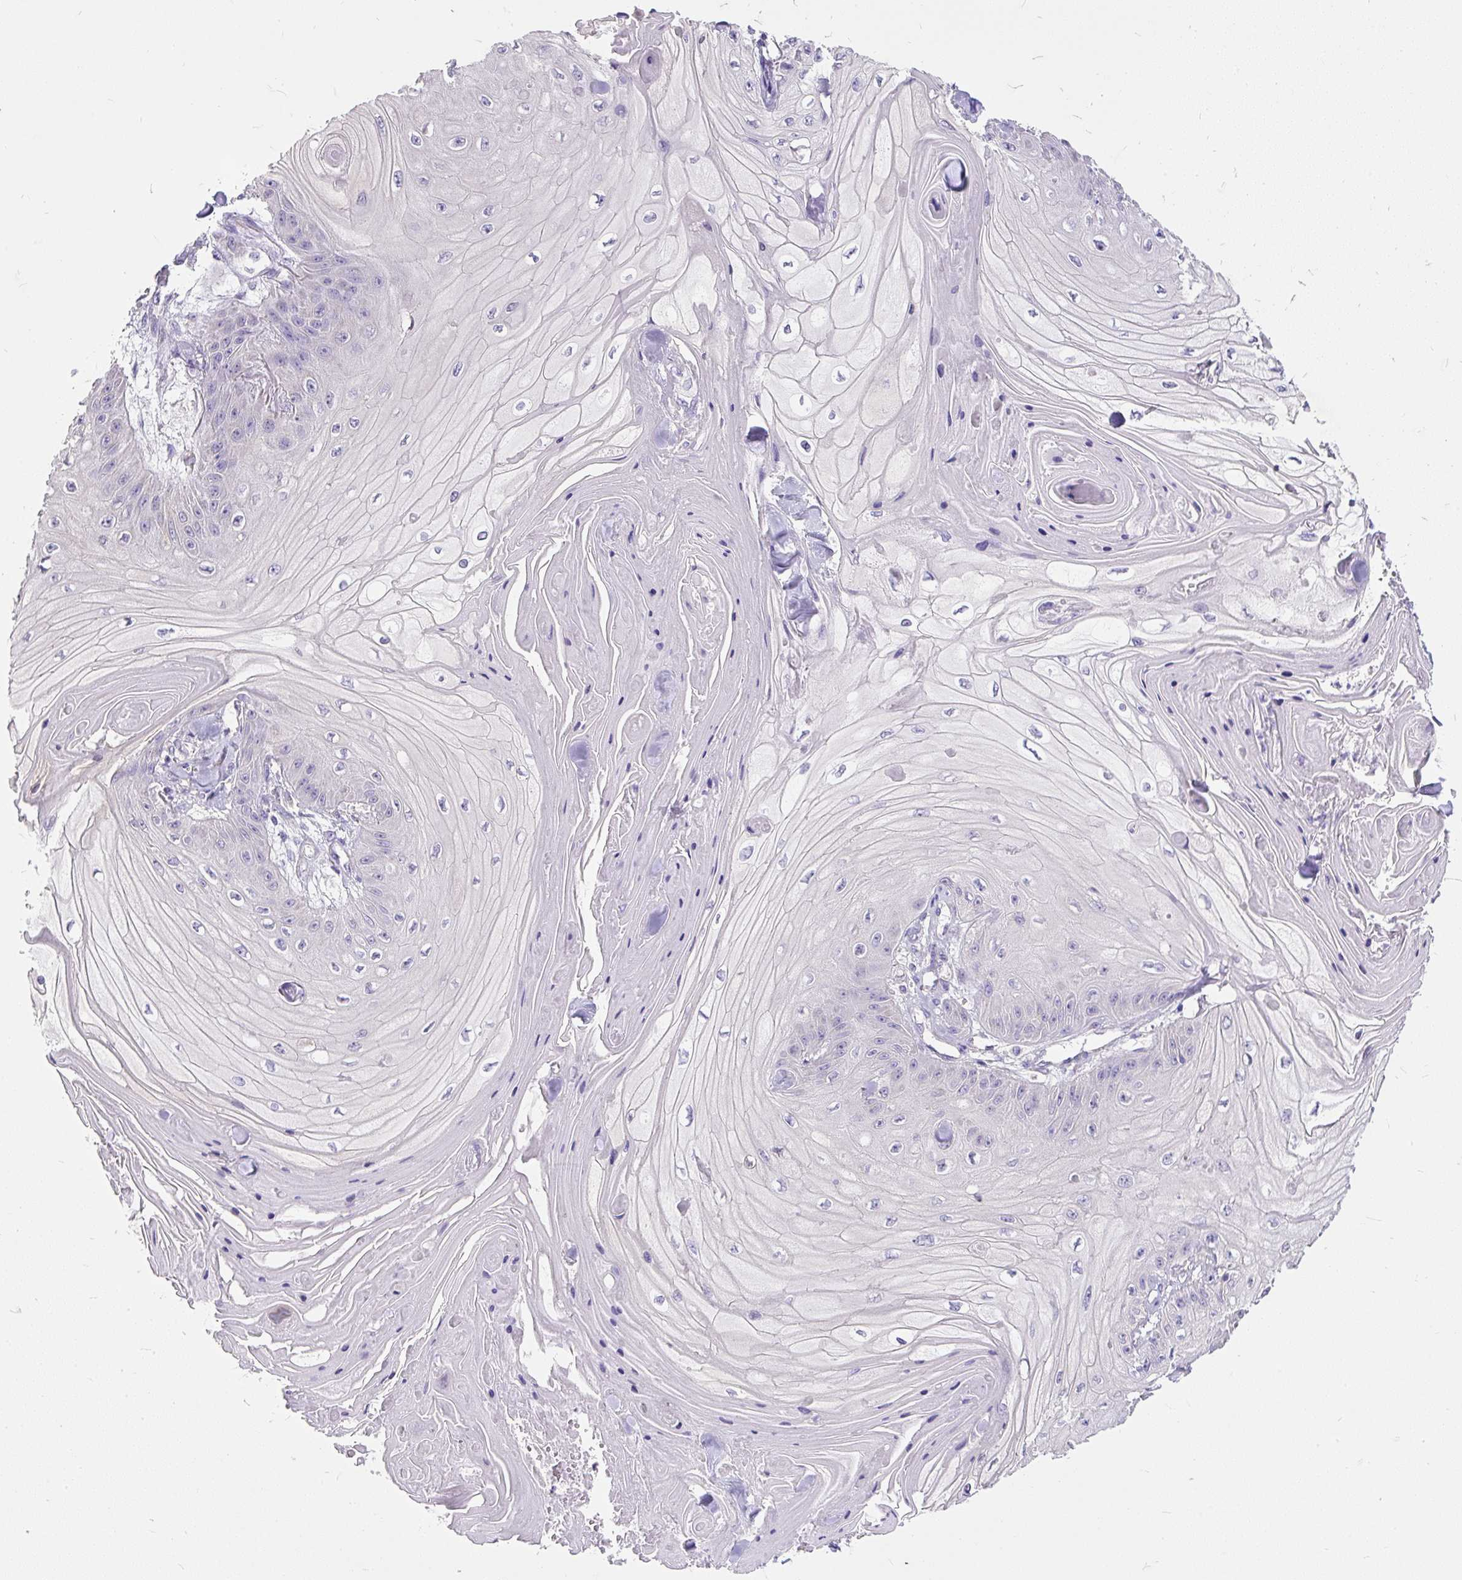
{"staining": {"intensity": "negative", "quantity": "none", "location": "none"}, "tissue": "skin cancer", "cell_type": "Tumor cells", "image_type": "cancer", "snomed": [{"axis": "morphology", "description": "Squamous cell carcinoma, NOS"}, {"axis": "topography", "description": "Skin"}], "caption": "Immunohistochemistry histopathology image of neoplastic tissue: skin squamous cell carcinoma stained with DAB (3,3'-diaminobenzidine) displays no significant protein staining in tumor cells.", "gene": "GBX1", "patient": {"sex": "male", "age": 74}}